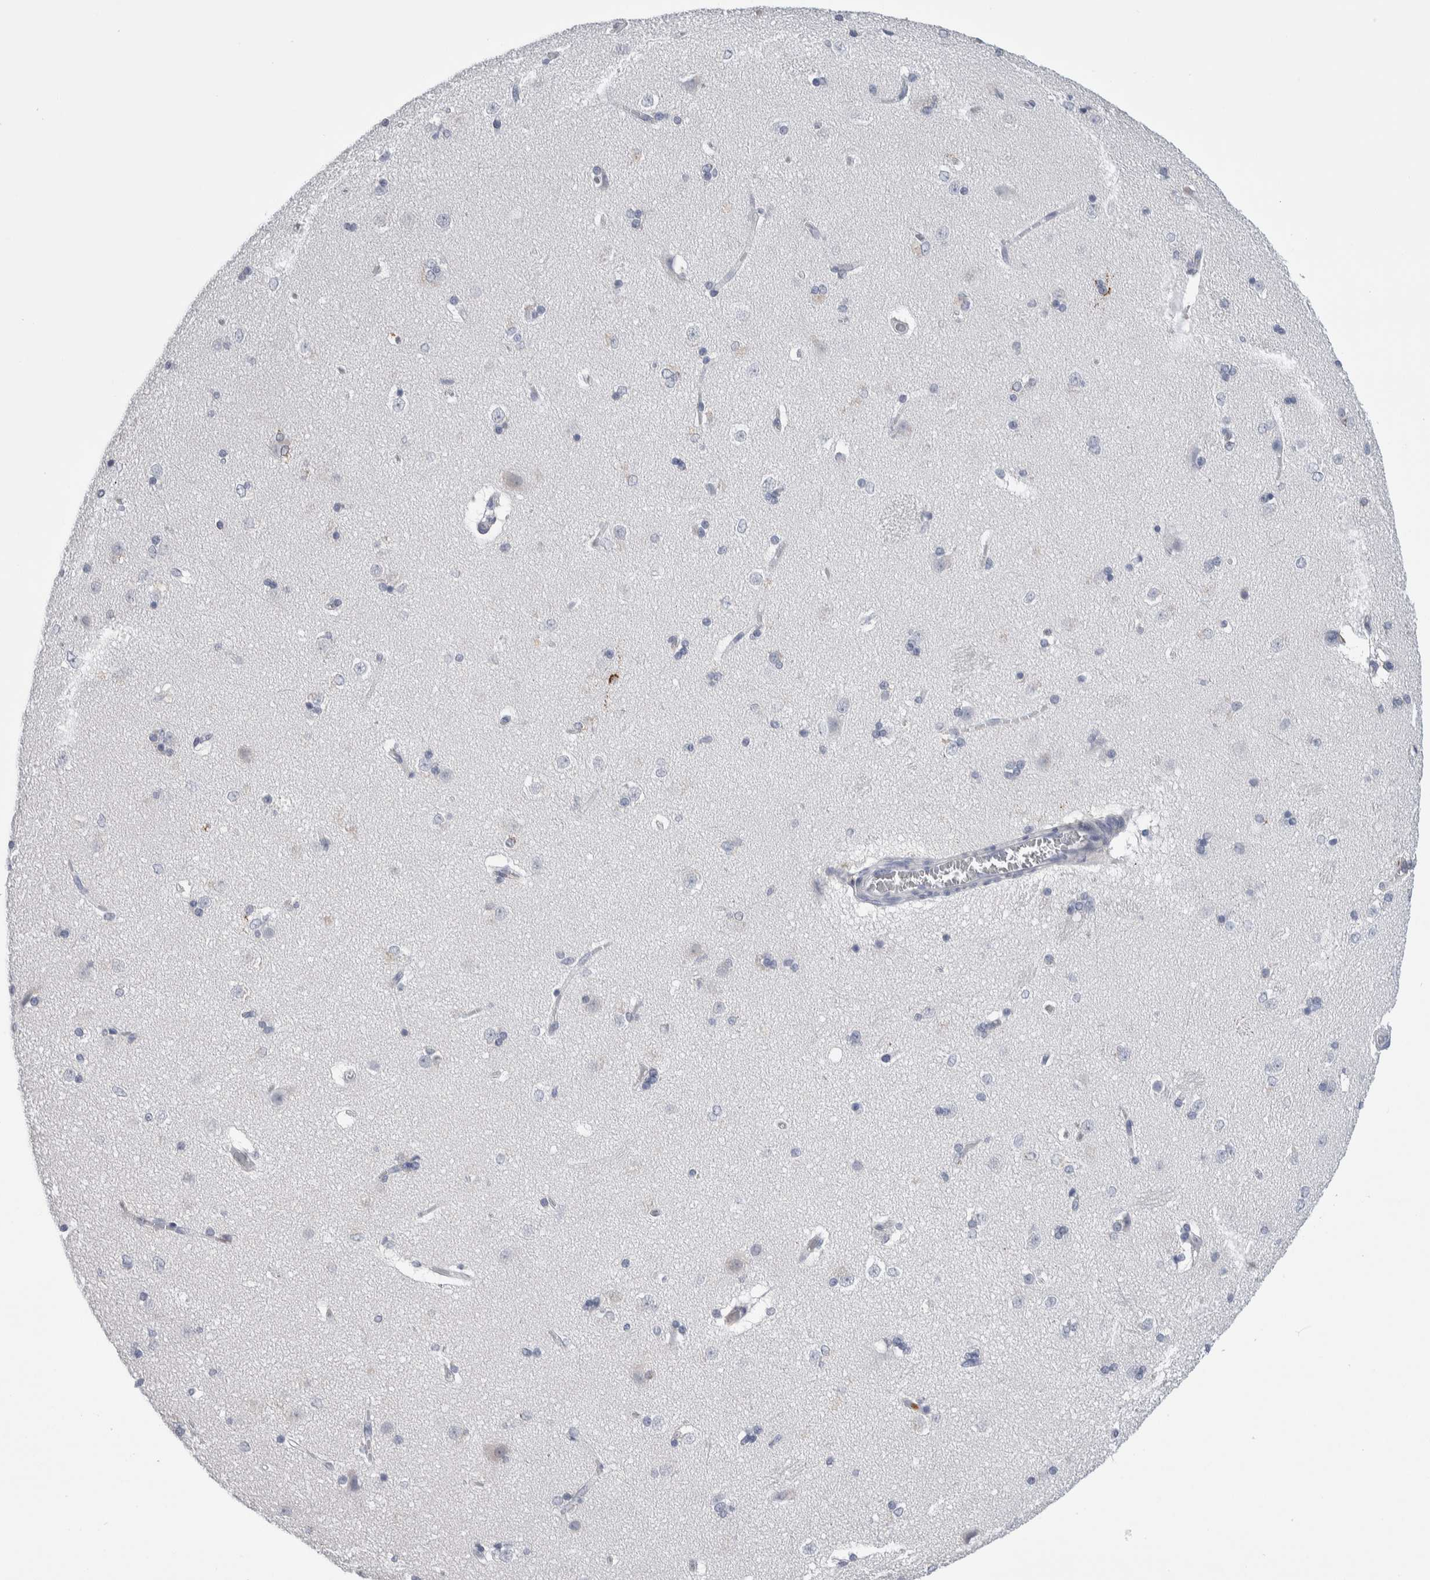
{"staining": {"intensity": "negative", "quantity": "none", "location": "none"}, "tissue": "caudate", "cell_type": "Glial cells", "image_type": "normal", "snomed": [{"axis": "morphology", "description": "Normal tissue, NOS"}, {"axis": "topography", "description": "Lateral ventricle wall"}], "caption": "IHC histopathology image of unremarkable human caudate stained for a protein (brown), which reveals no expression in glial cells.", "gene": "LURAP1L", "patient": {"sex": "female", "age": 19}}